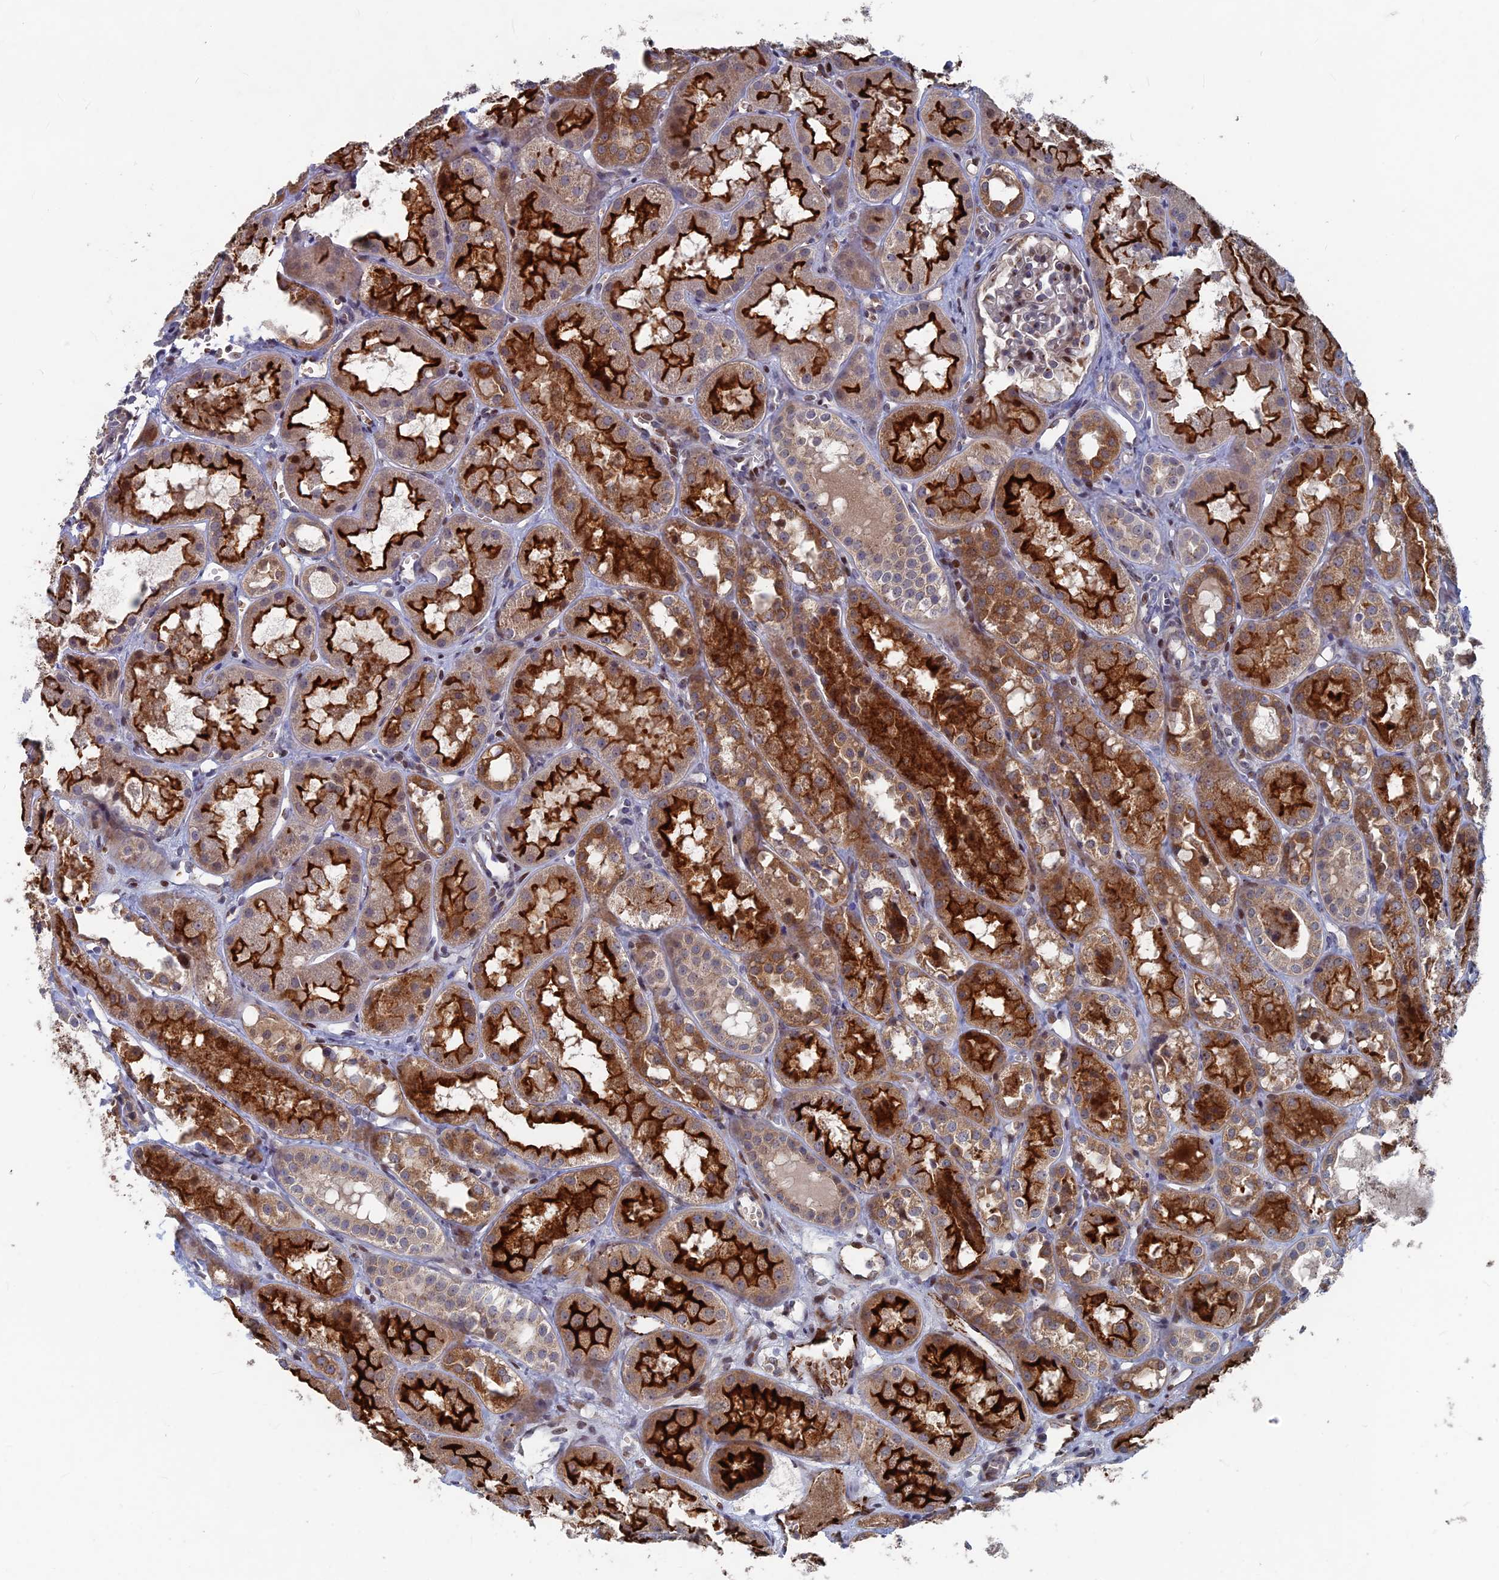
{"staining": {"intensity": "moderate", "quantity": "<25%", "location": "nuclear"}, "tissue": "kidney", "cell_type": "Cells in glomeruli", "image_type": "normal", "snomed": [{"axis": "morphology", "description": "Normal tissue, NOS"}, {"axis": "topography", "description": "Kidney"}], "caption": "This is an image of immunohistochemistry staining of unremarkable kidney, which shows moderate positivity in the nuclear of cells in glomeruli.", "gene": "SH3D21", "patient": {"sex": "male", "age": 16}}